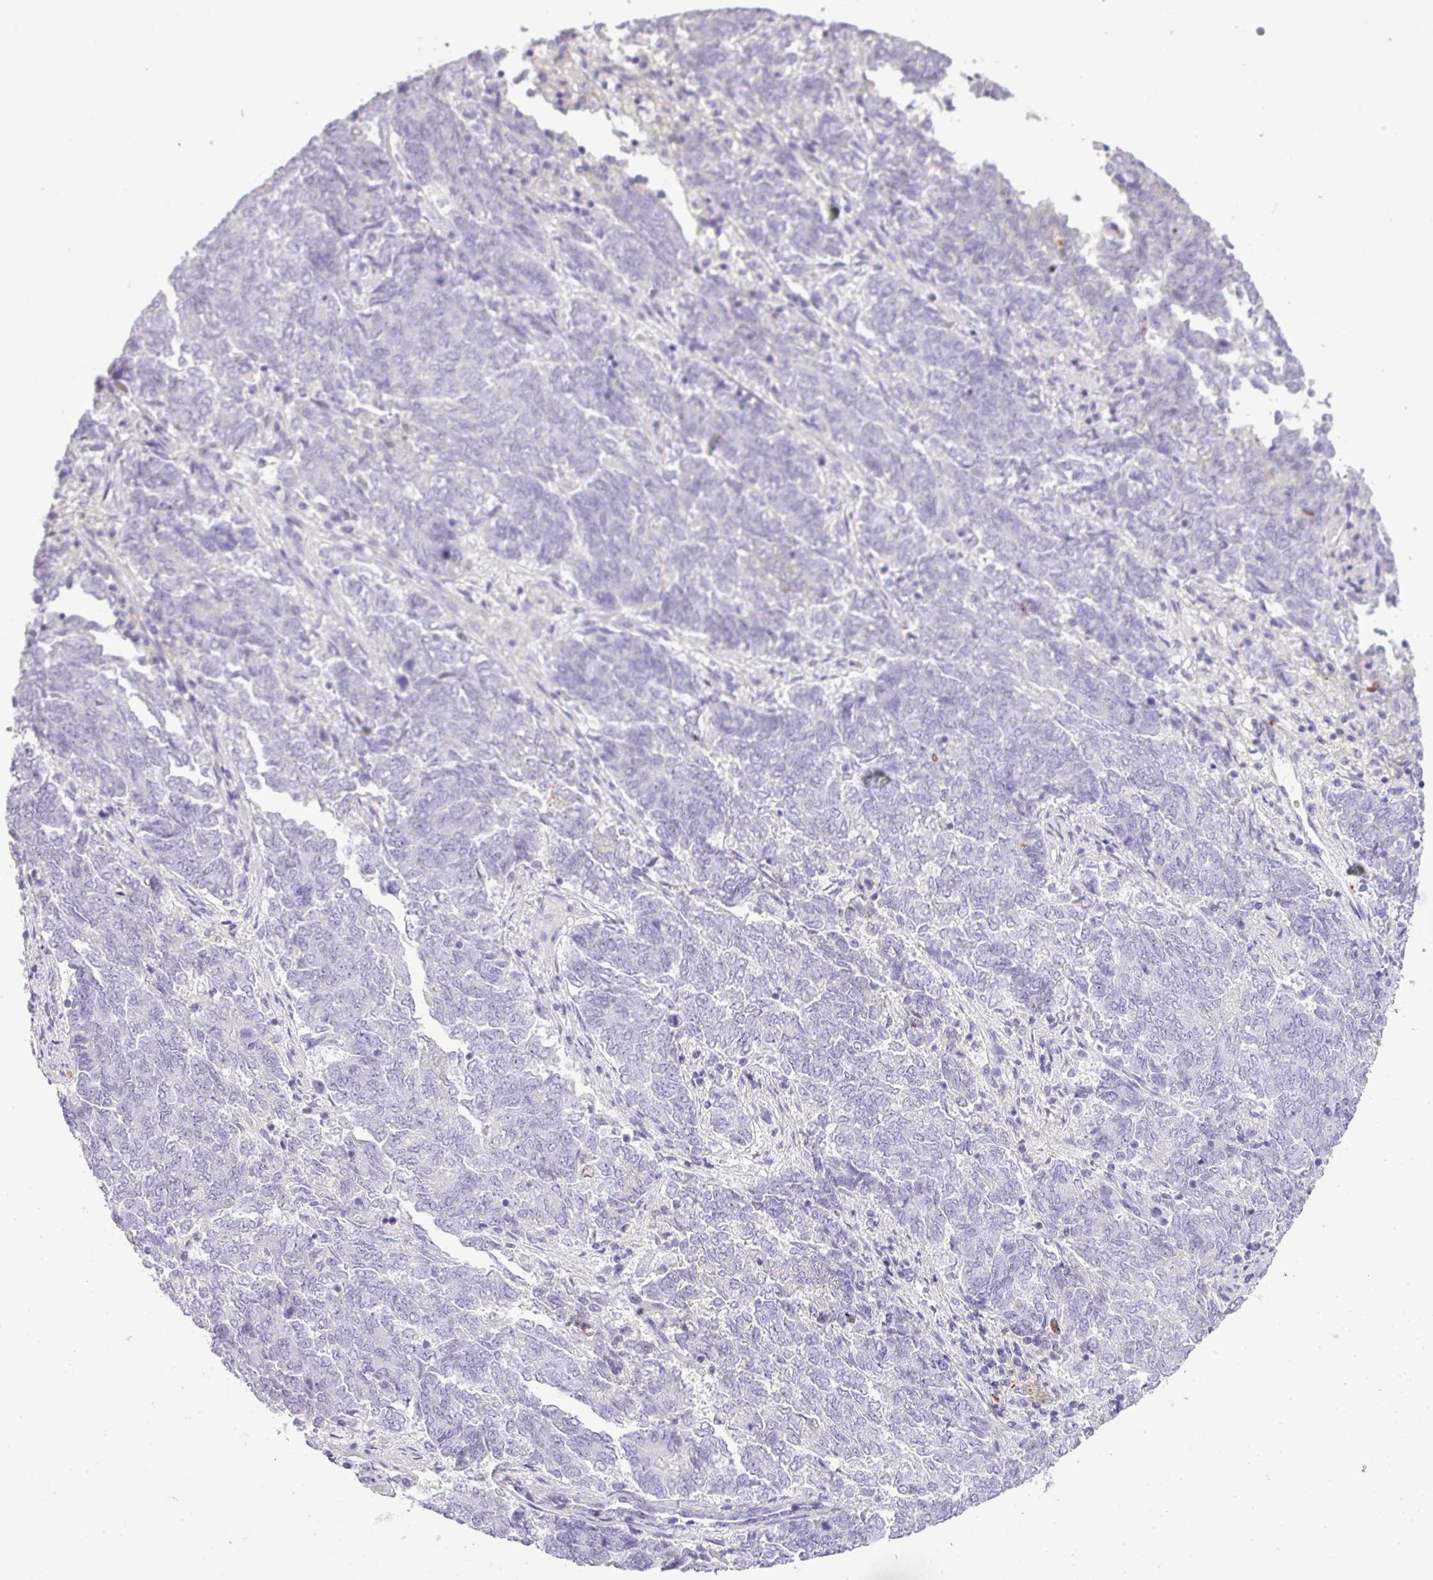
{"staining": {"intensity": "negative", "quantity": "none", "location": "none"}, "tissue": "endometrial cancer", "cell_type": "Tumor cells", "image_type": "cancer", "snomed": [{"axis": "morphology", "description": "Adenocarcinoma, NOS"}, {"axis": "topography", "description": "Endometrium"}], "caption": "Immunohistochemical staining of human adenocarcinoma (endometrial) exhibits no significant staining in tumor cells. (DAB immunohistochemistry, high magnification).", "gene": "RBMXL2", "patient": {"sex": "female", "age": 80}}